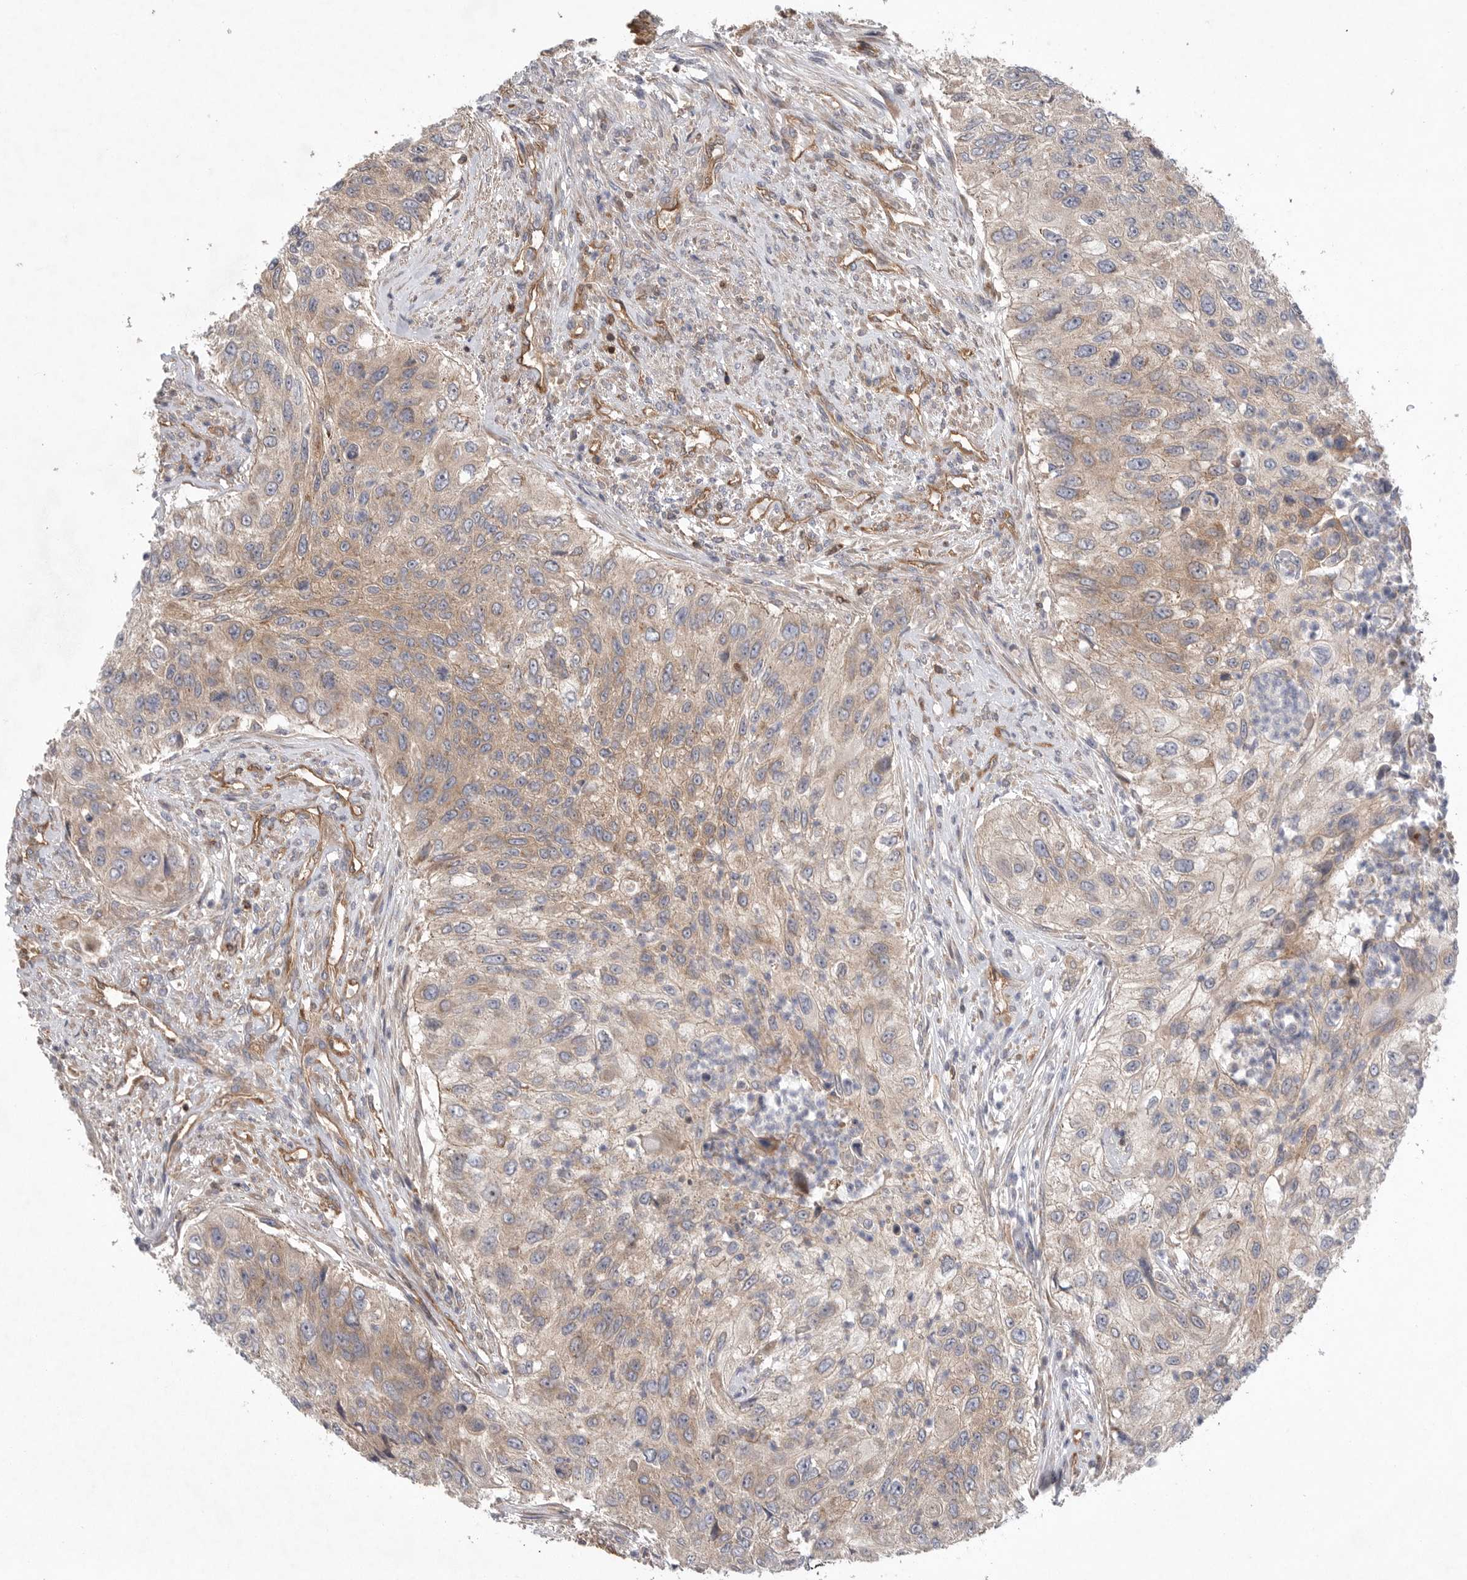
{"staining": {"intensity": "weak", "quantity": ">75%", "location": "cytoplasmic/membranous"}, "tissue": "urothelial cancer", "cell_type": "Tumor cells", "image_type": "cancer", "snomed": [{"axis": "morphology", "description": "Urothelial carcinoma, High grade"}, {"axis": "topography", "description": "Urinary bladder"}], "caption": "The immunohistochemical stain highlights weak cytoplasmic/membranous positivity in tumor cells of urothelial carcinoma (high-grade) tissue. Ihc stains the protein of interest in brown and the nuclei are stained blue.", "gene": "PRKCH", "patient": {"sex": "female", "age": 60}}